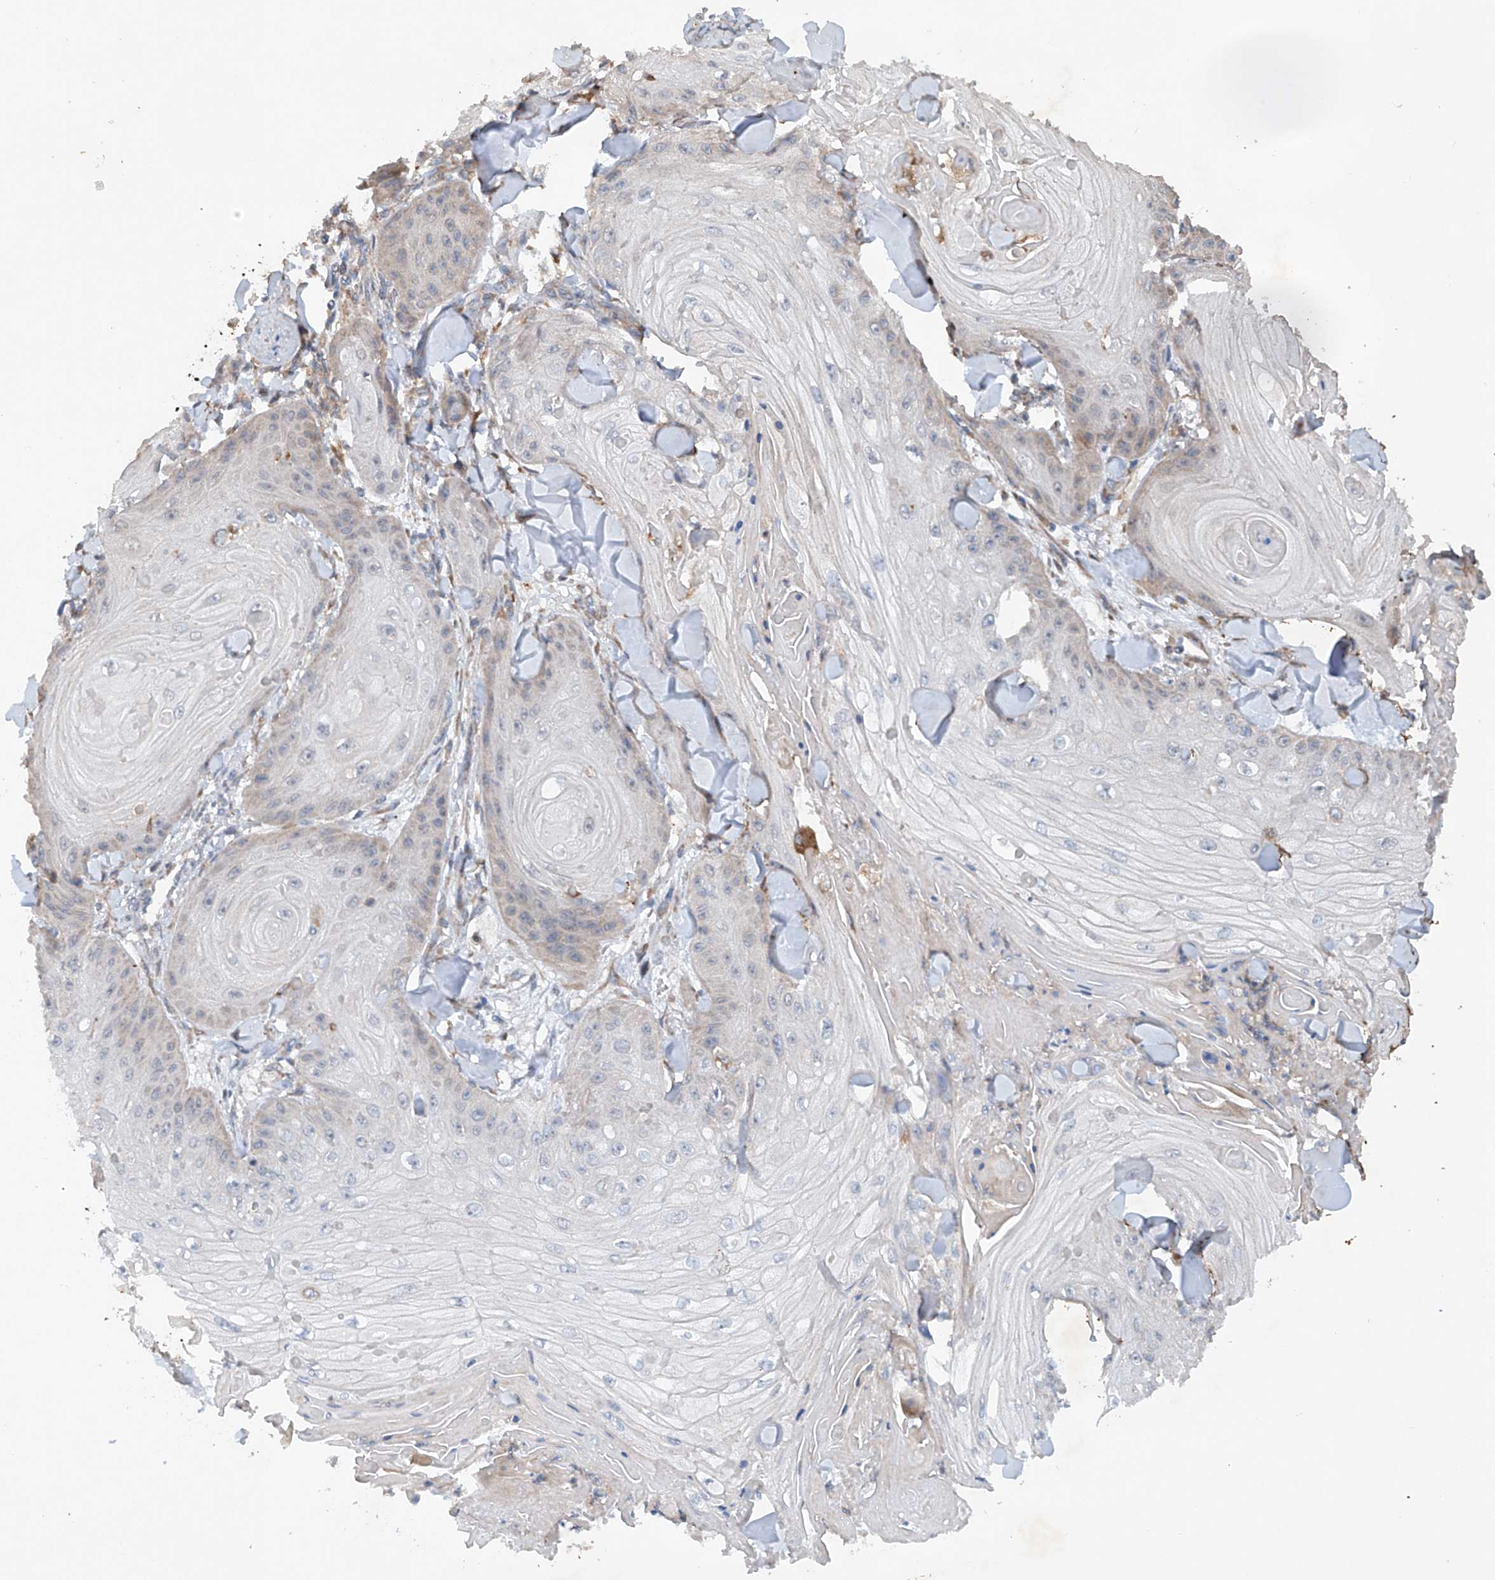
{"staining": {"intensity": "negative", "quantity": "none", "location": "none"}, "tissue": "skin cancer", "cell_type": "Tumor cells", "image_type": "cancer", "snomed": [{"axis": "morphology", "description": "Squamous cell carcinoma, NOS"}, {"axis": "topography", "description": "Skin"}], "caption": "A micrograph of human skin cancer is negative for staining in tumor cells.", "gene": "CEP85L", "patient": {"sex": "male", "age": 74}}